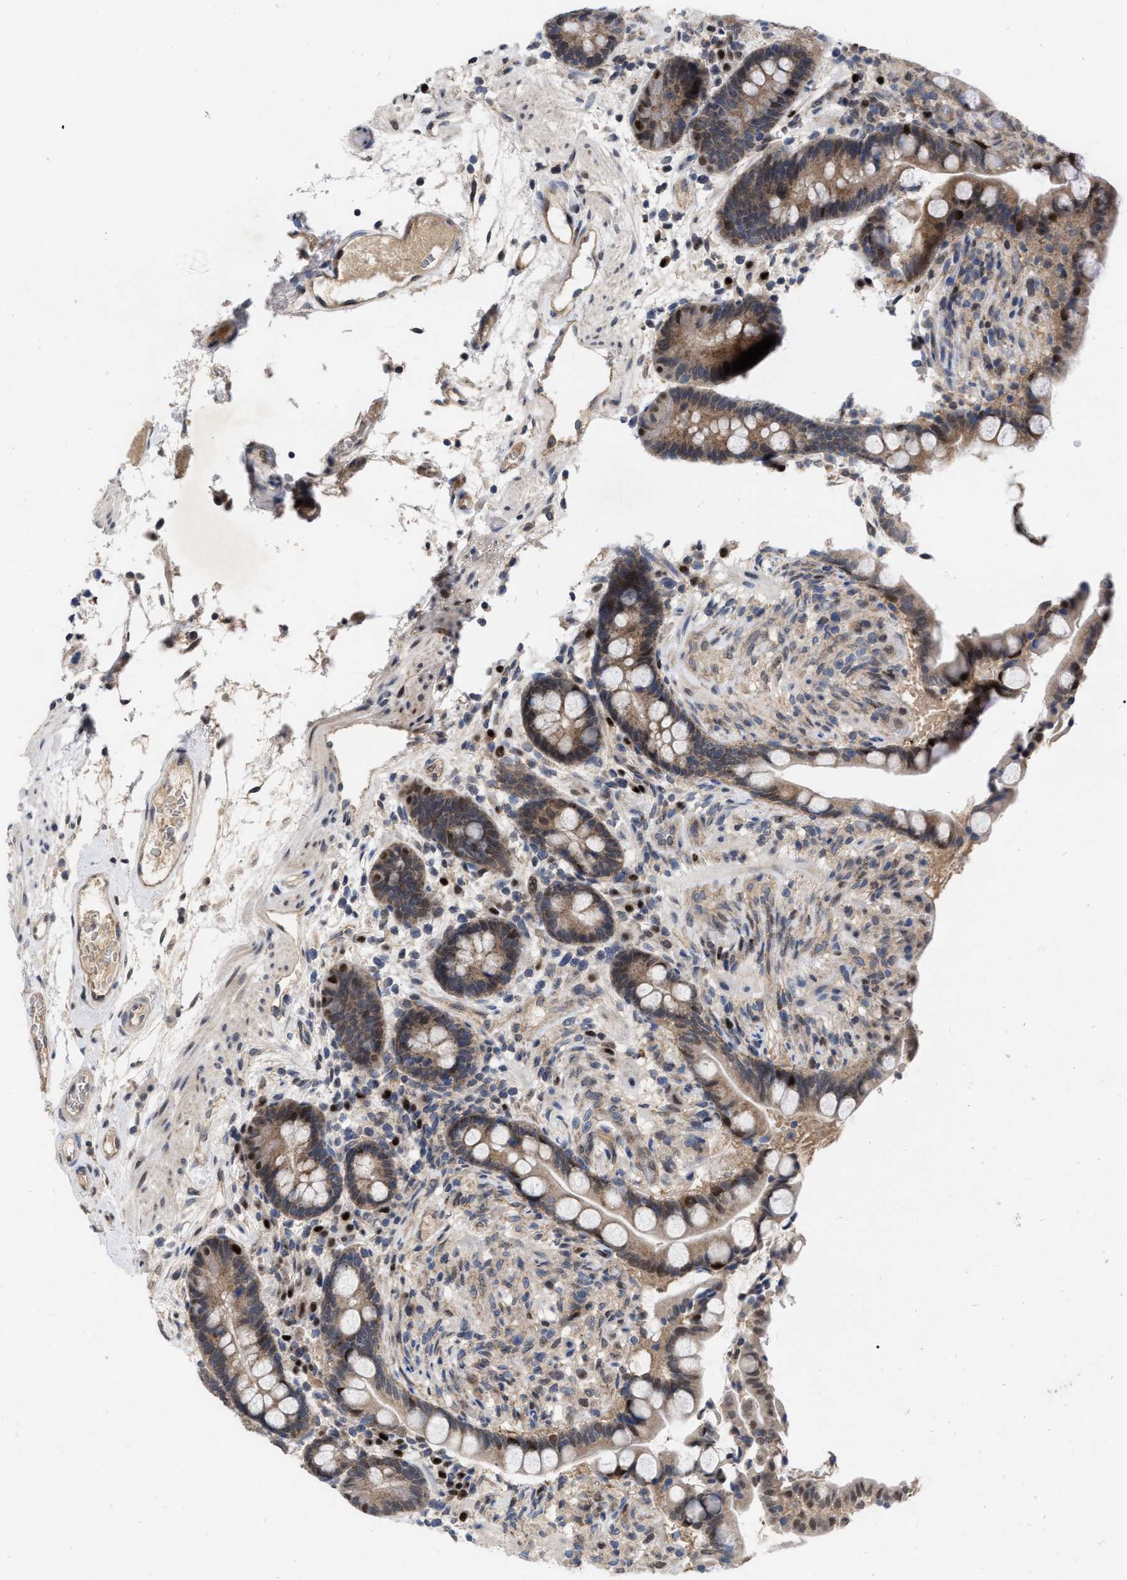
{"staining": {"intensity": "moderate", "quantity": ">75%", "location": "cytoplasmic/membranous"}, "tissue": "colon", "cell_type": "Endothelial cells", "image_type": "normal", "snomed": [{"axis": "morphology", "description": "Normal tissue, NOS"}, {"axis": "topography", "description": "Colon"}], "caption": "Colon stained for a protein (brown) exhibits moderate cytoplasmic/membranous positive expression in about >75% of endothelial cells.", "gene": "MDM4", "patient": {"sex": "male", "age": 73}}